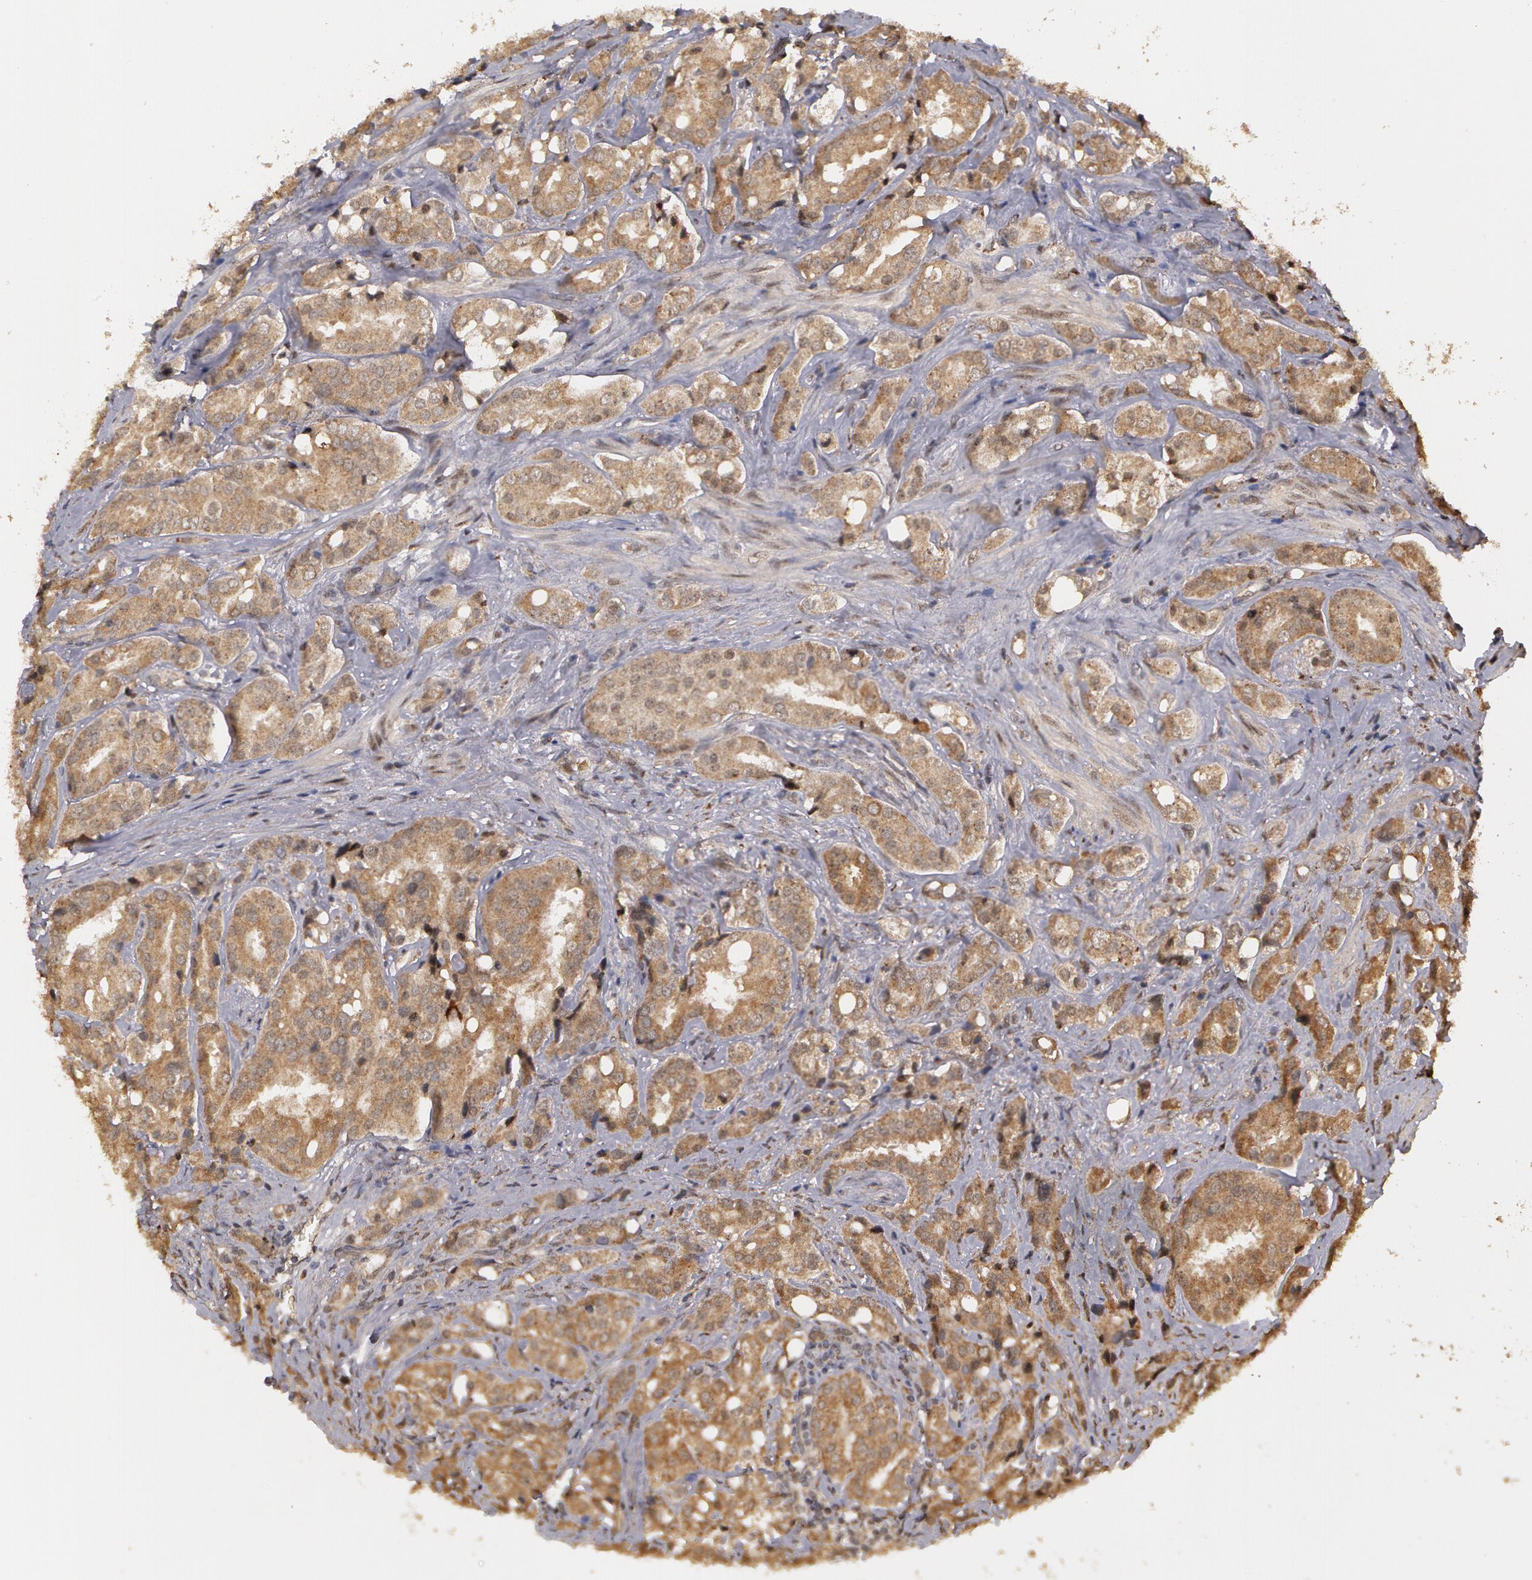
{"staining": {"intensity": "strong", "quantity": ">75%", "location": "cytoplasmic/membranous"}, "tissue": "prostate cancer", "cell_type": "Tumor cells", "image_type": "cancer", "snomed": [{"axis": "morphology", "description": "Adenocarcinoma, High grade"}, {"axis": "topography", "description": "Prostate"}], "caption": "Strong cytoplasmic/membranous expression is identified in approximately >75% of tumor cells in prostate adenocarcinoma (high-grade). (DAB = brown stain, brightfield microscopy at high magnification).", "gene": "GLIS1", "patient": {"sex": "male", "age": 68}}